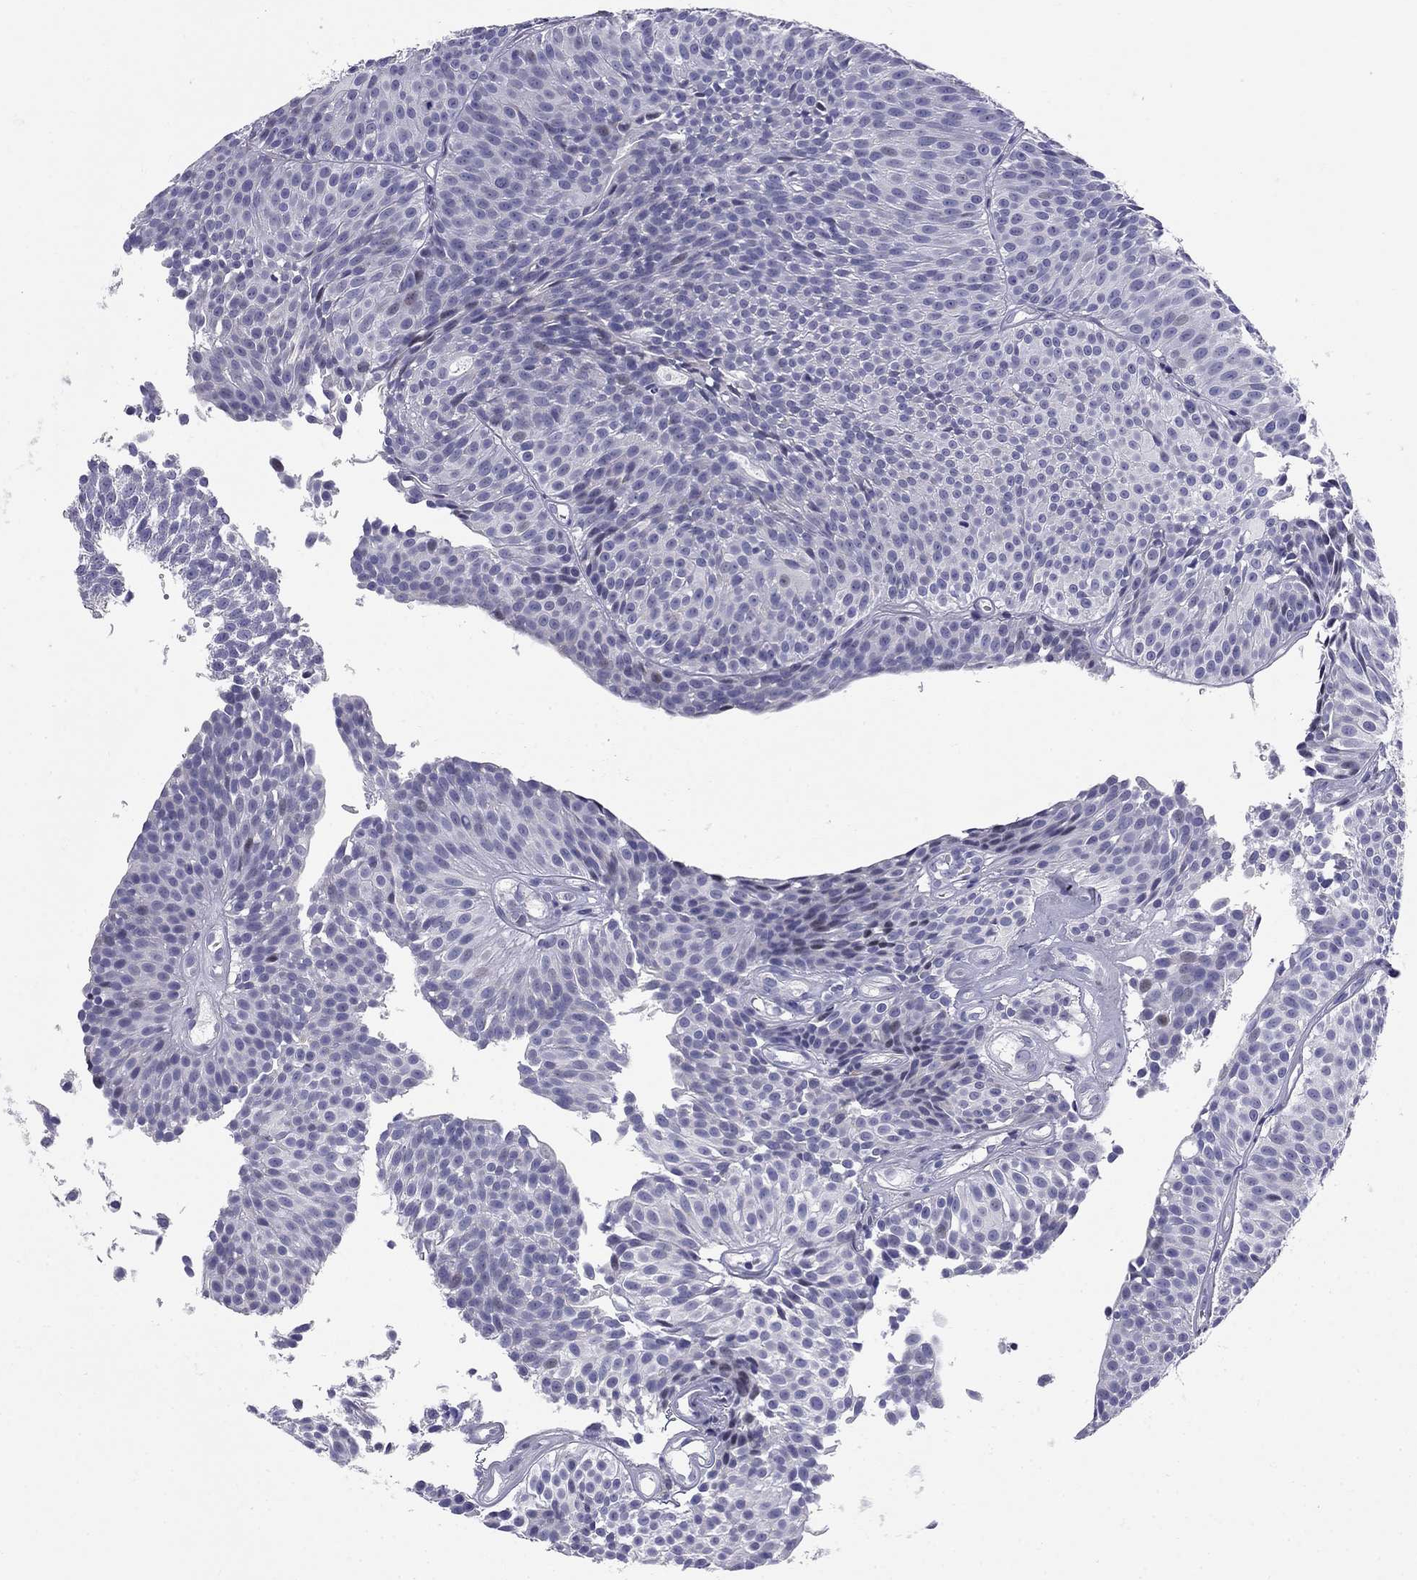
{"staining": {"intensity": "negative", "quantity": "none", "location": "none"}, "tissue": "urothelial cancer", "cell_type": "Tumor cells", "image_type": "cancer", "snomed": [{"axis": "morphology", "description": "Urothelial carcinoma, Low grade"}, {"axis": "topography", "description": "Urinary bladder"}], "caption": "Tumor cells show no significant protein staining in urothelial cancer.", "gene": "C8orf88", "patient": {"sex": "male", "age": 63}}